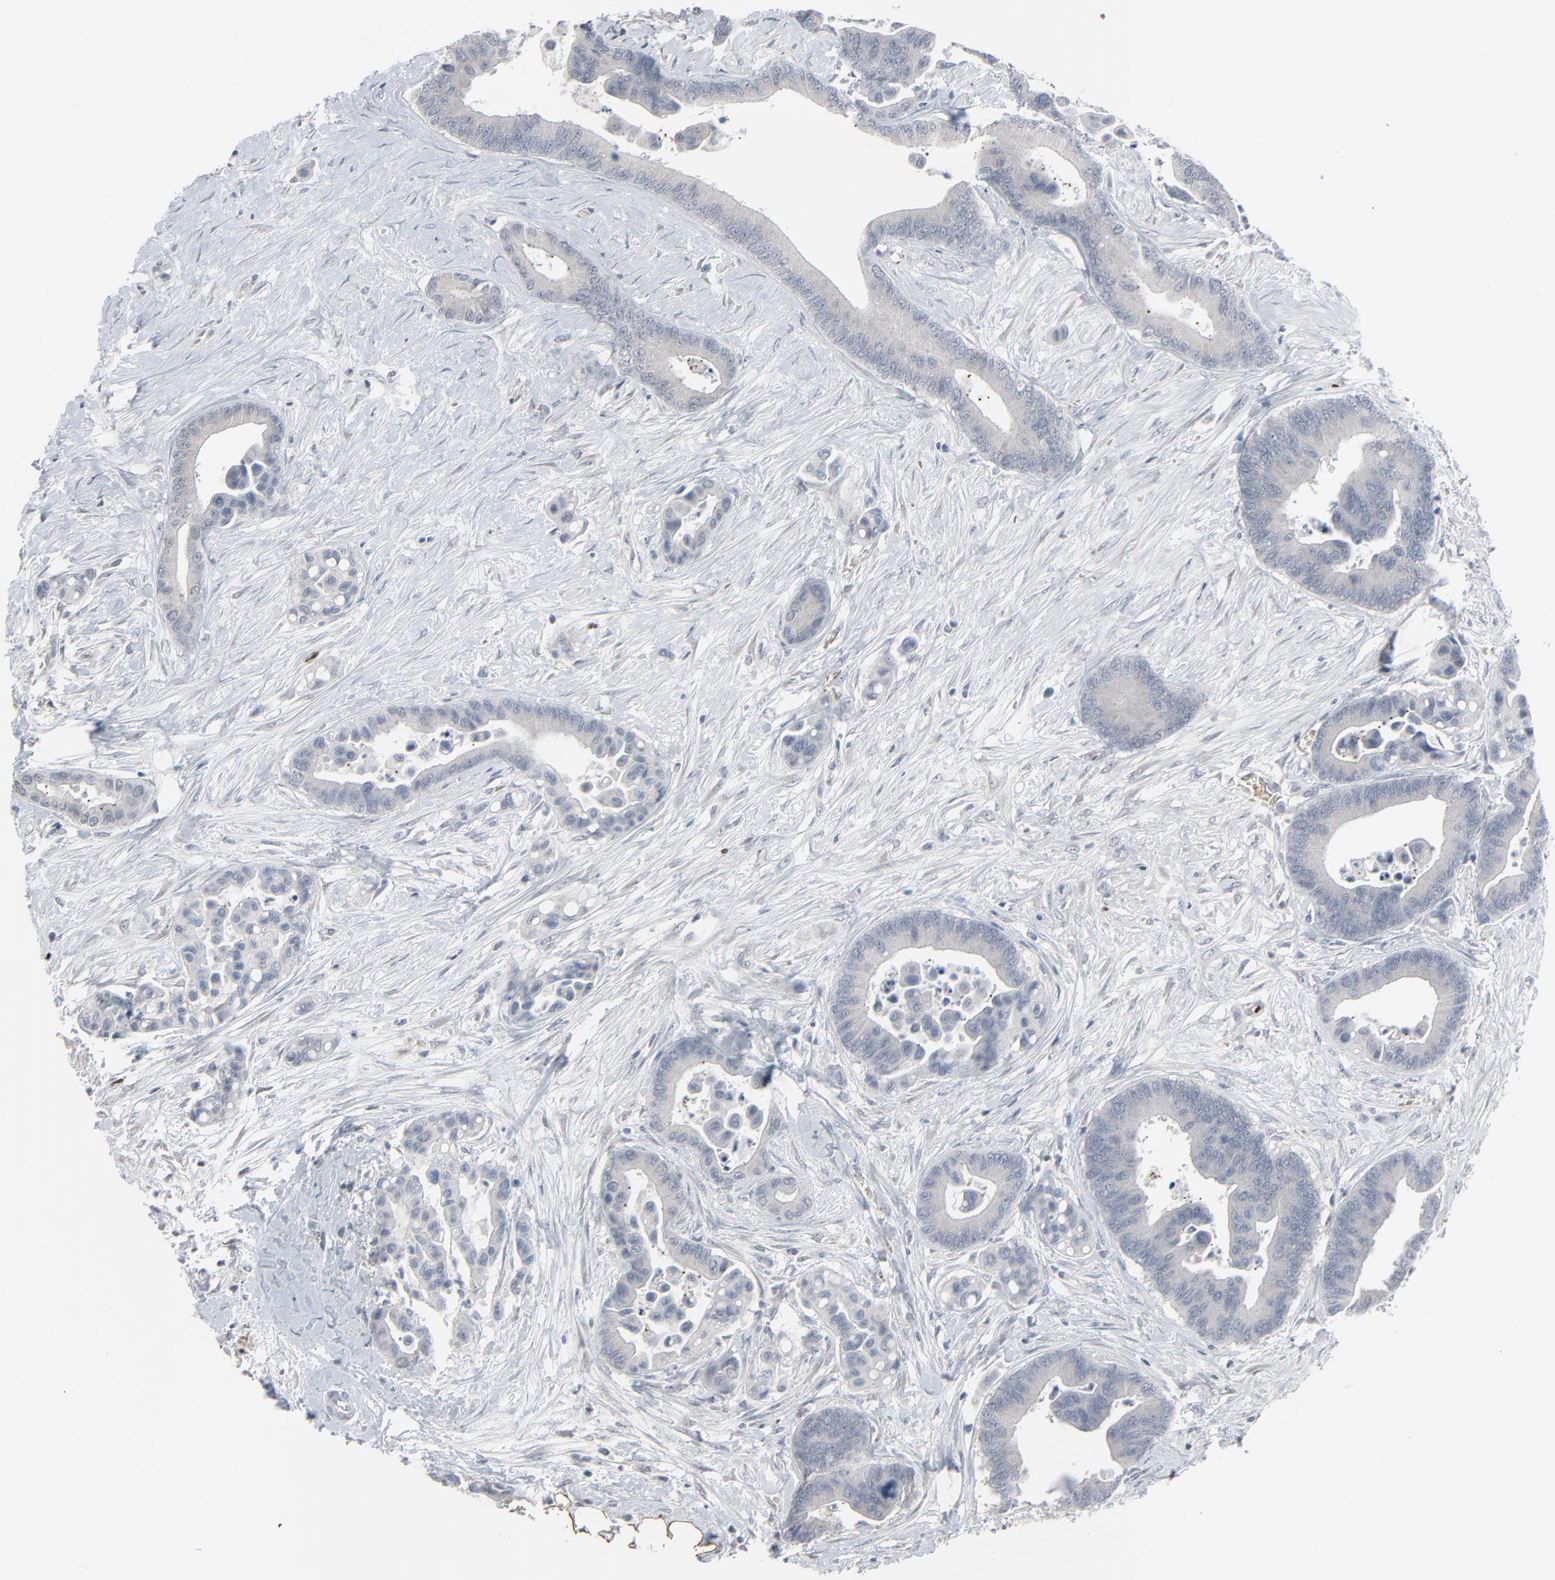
{"staining": {"intensity": "negative", "quantity": "none", "location": "none"}, "tissue": "colorectal cancer", "cell_type": "Tumor cells", "image_type": "cancer", "snomed": [{"axis": "morphology", "description": "Adenocarcinoma, NOS"}, {"axis": "topography", "description": "Colon"}], "caption": "Immunohistochemical staining of human colorectal cancer (adenocarcinoma) reveals no significant expression in tumor cells.", "gene": "SAGE1", "patient": {"sex": "male", "age": 82}}